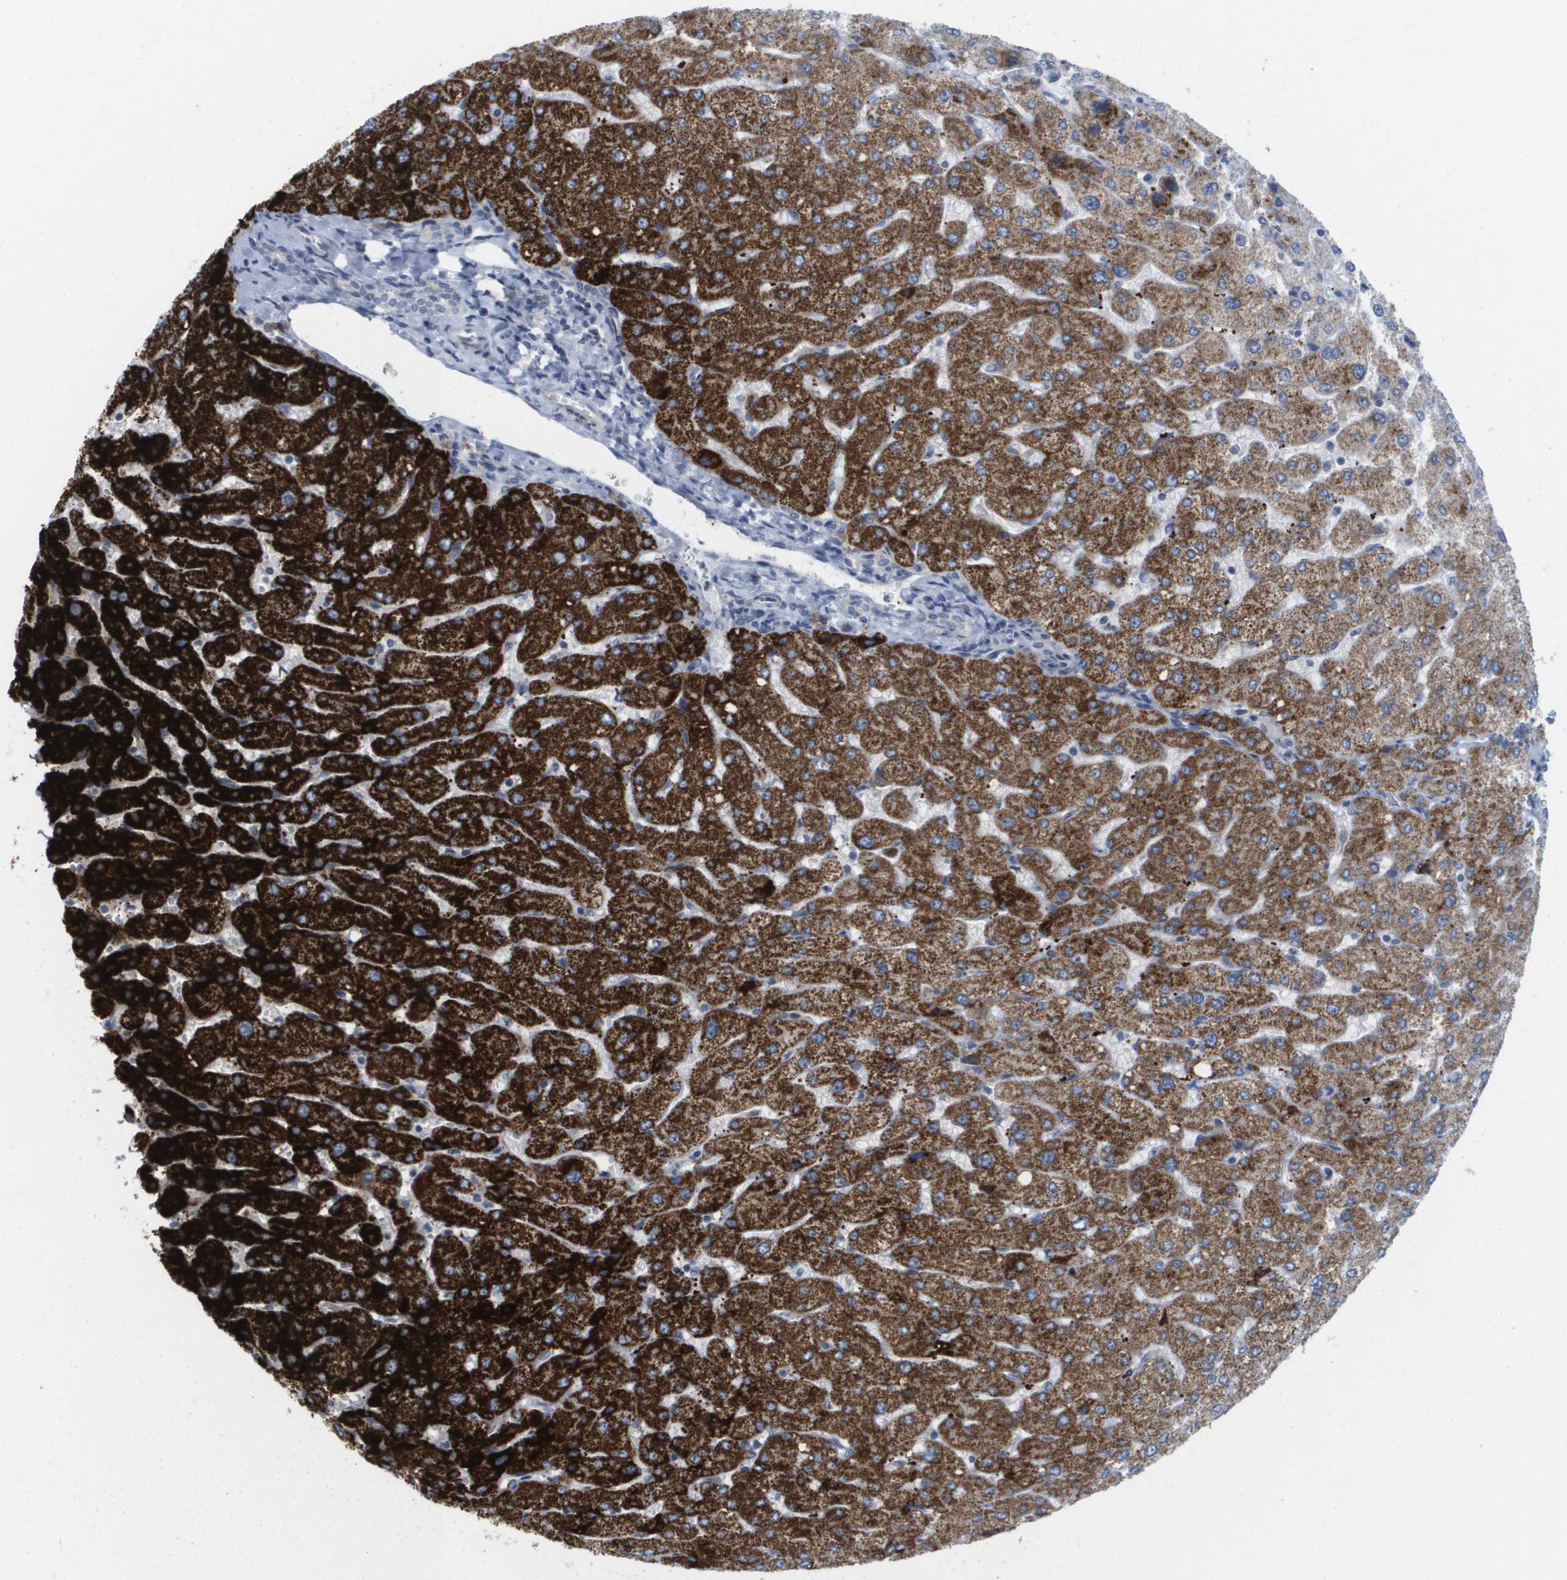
{"staining": {"intensity": "negative", "quantity": "none", "location": "none"}, "tissue": "liver", "cell_type": "Cholangiocytes", "image_type": "normal", "snomed": [{"axis": "morphology", "description": "Normal tissue, NOS"}, {"axis": "topography", "description": "Liver"}], "caption": "Immunohistochemistry photomicrograph of normal liver stained for a protein (brown), which reveals no positivity in cholangiocytes.", "gene": "PDE4A", "patient": {"sex": "male", "age": 55}}